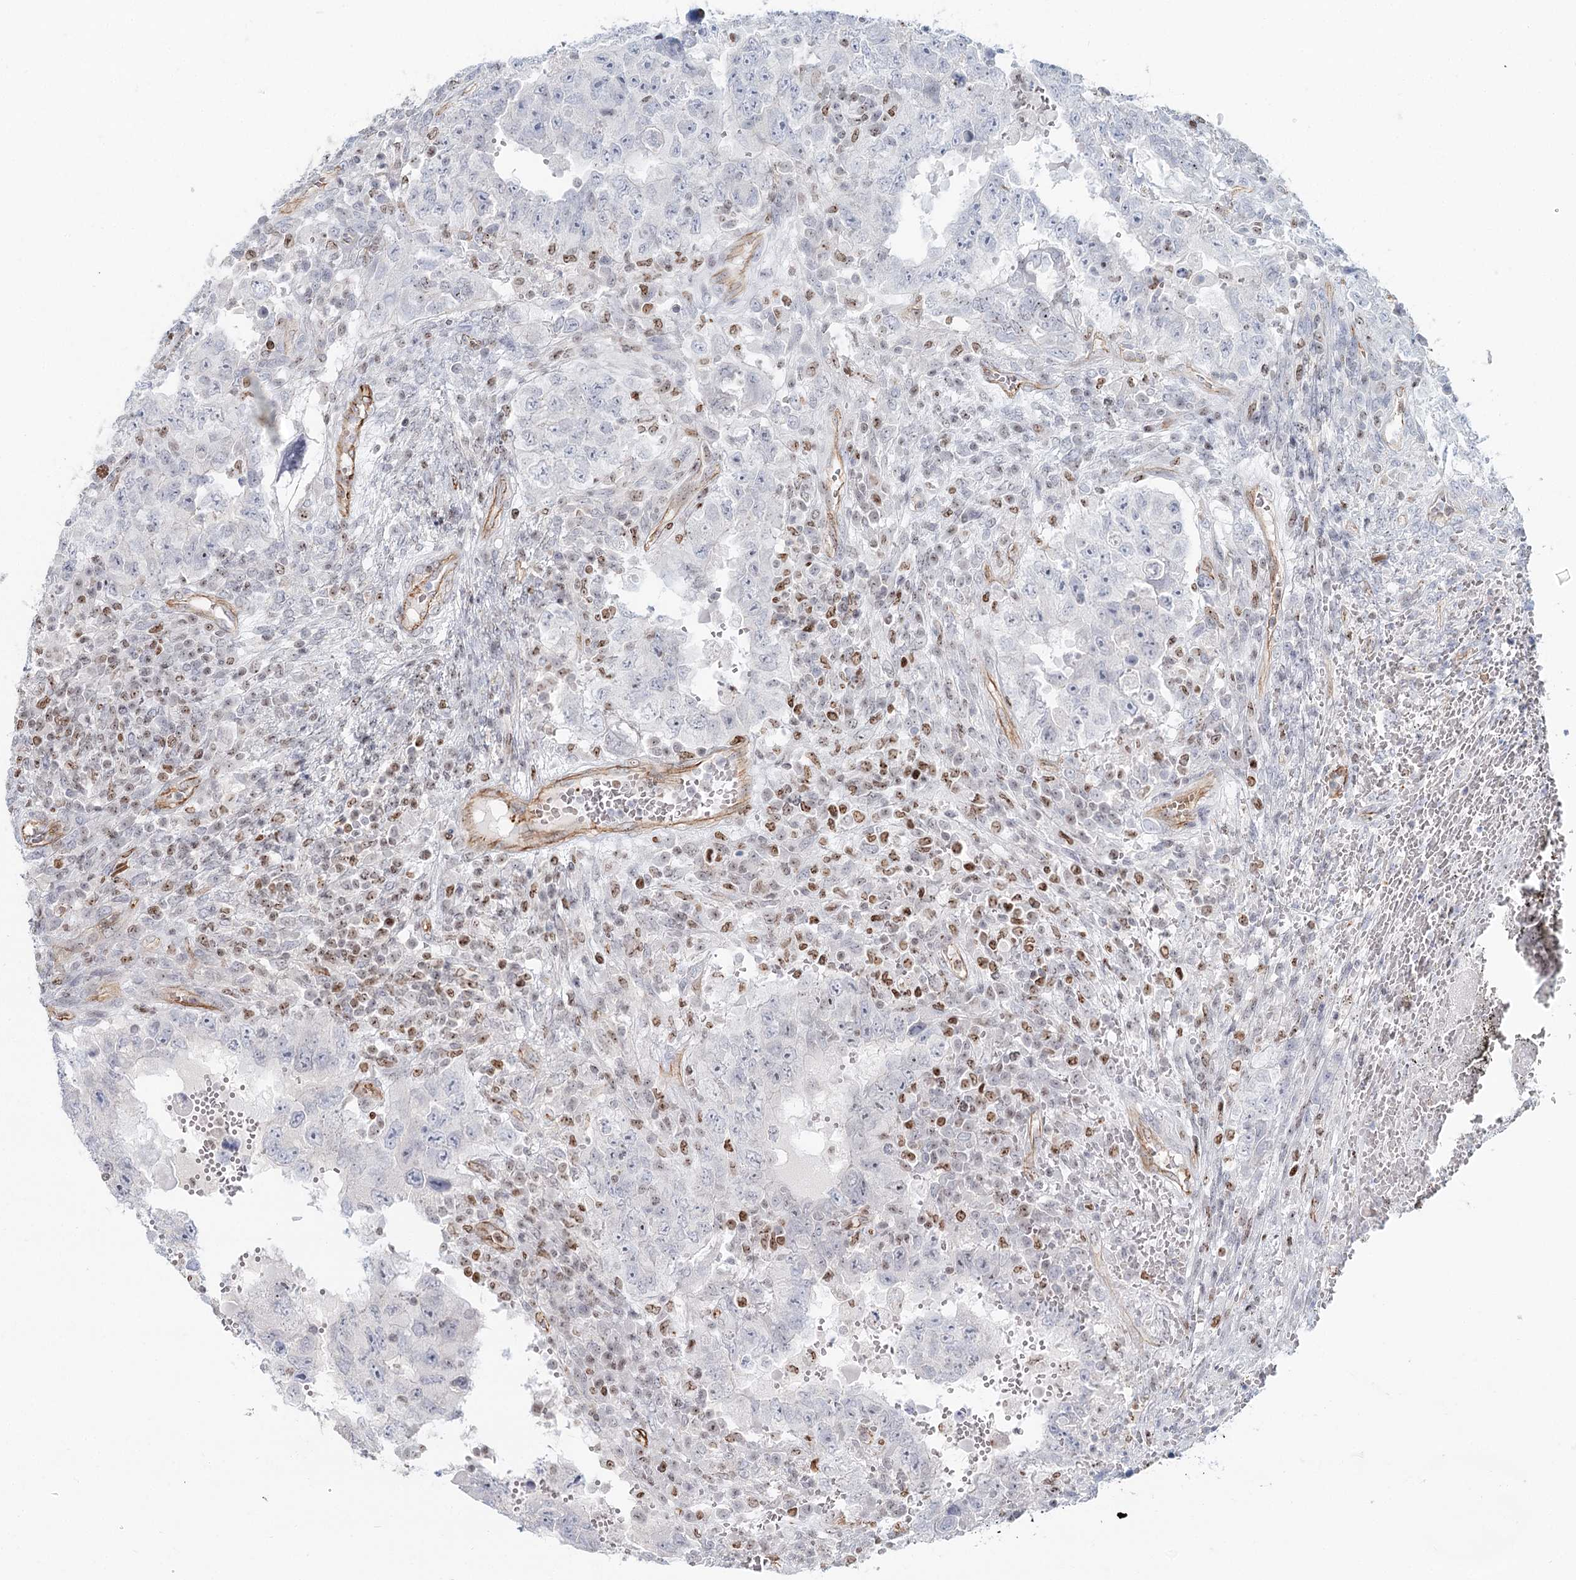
{"staining": {"intensity": "negative", "quantity": "none", "location": "none"}, "tissue": "testis cancer", "cell_type": "Tumor cells", "image_type": "cancer", "snomed": [{"axis": "morphology", "description": "Carcinoma, Embryonal, NOS"}, {"axis": "topography", "description": "Testis"}], "caption": "There is no significant staining in tumor cells of testis cancer.", "gene": "ZFYVE28", "patient": {"sex": "male", "age": 26}}